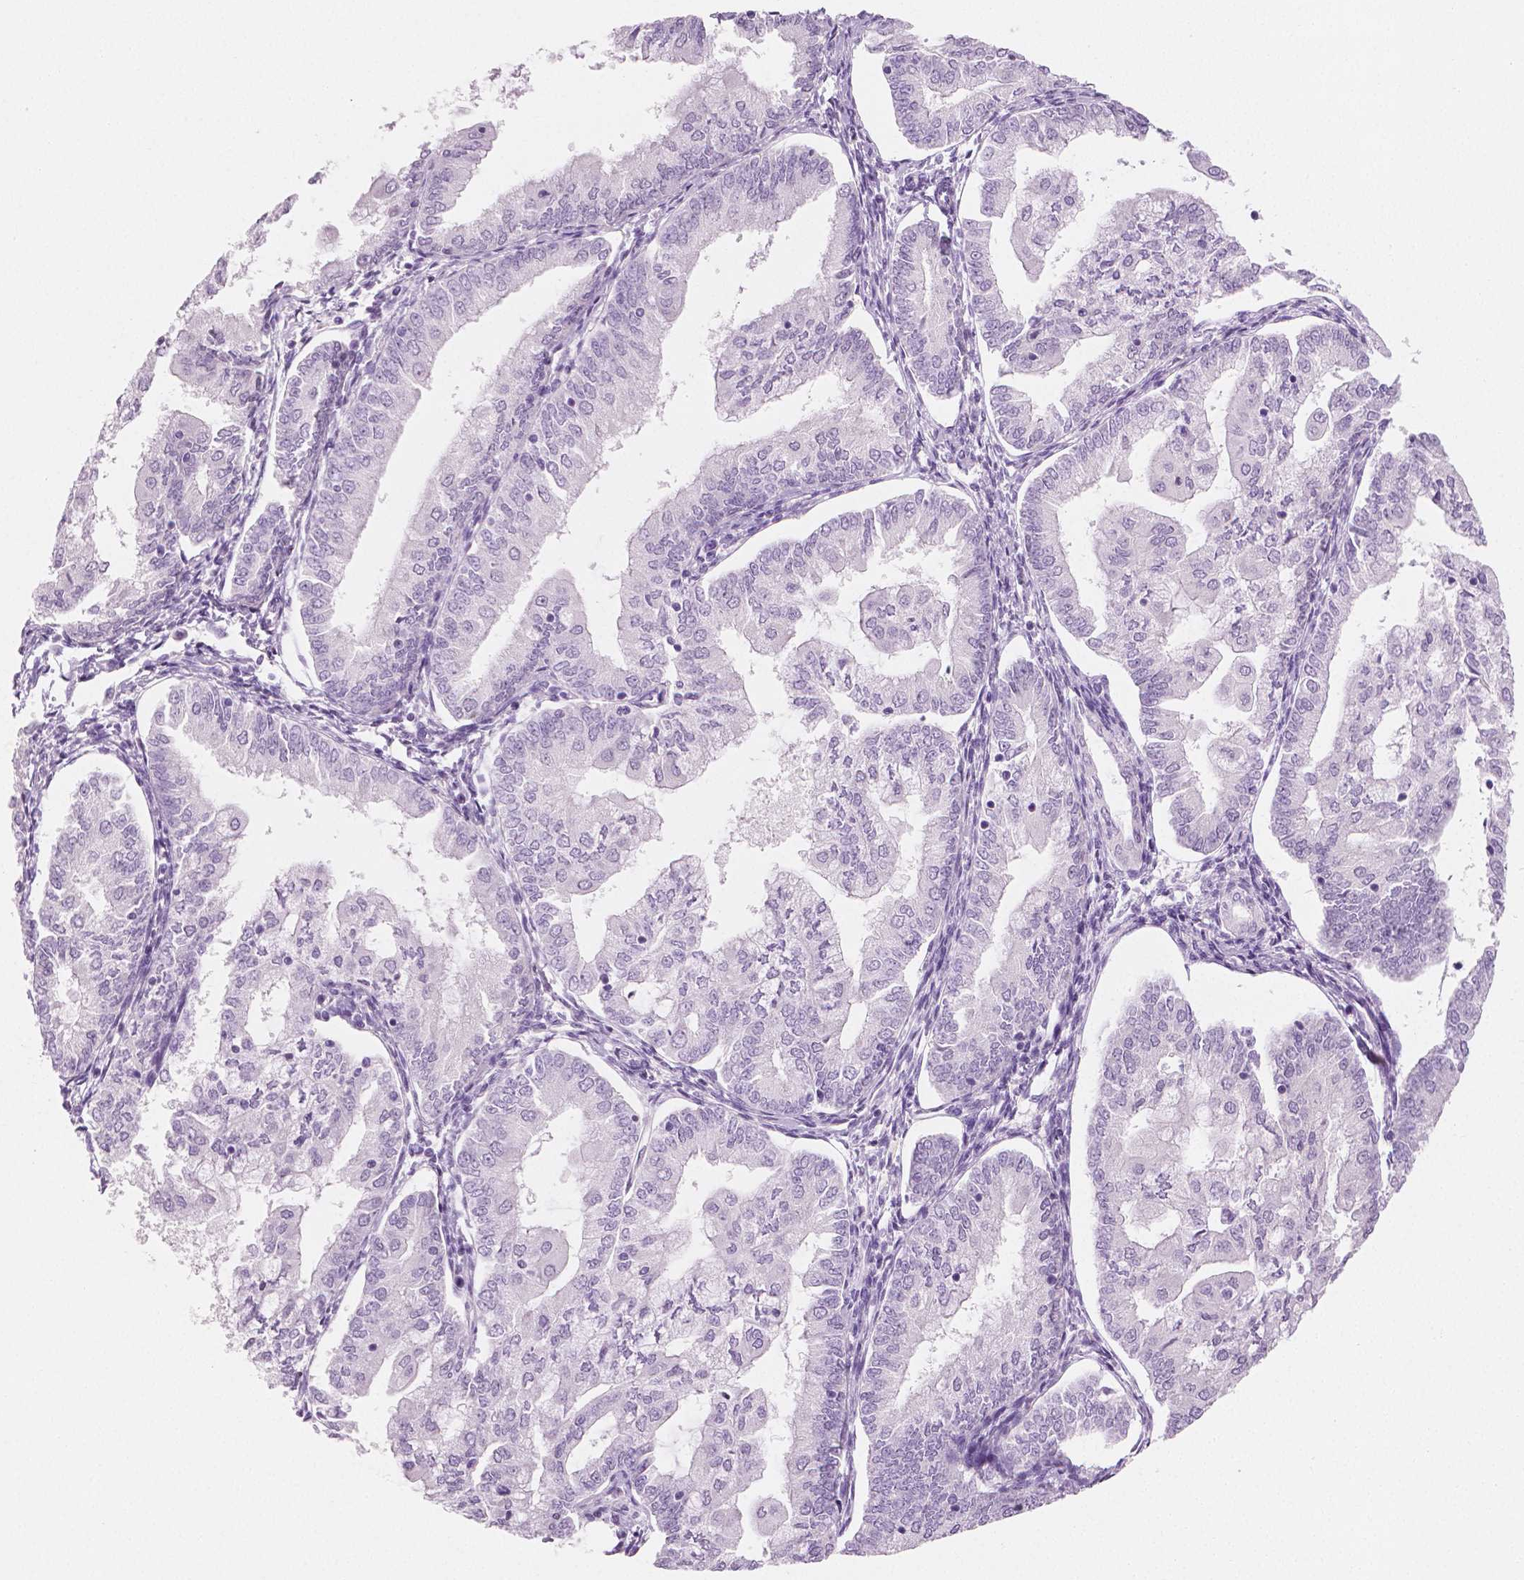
{"staining": {"intensity": "negative", "quantity": "none", "location": "none"}, "tissue": "endometrial cancer", "cell_type": "Tumor cells", "image_type": "cancer", "snomed": [{"axis": "morphology", "description": "Adenocarcinoma, NOS"}, {"axis": "topography", "description": "Endometrium"}], "caption": "High magnification brightfield microscopy of endometrial cancer stained with DAB (3,3'-diaminobenzidine) (brown) and counterstained with hematoxylin (blue): tumor cells show no significant expression. (DAB immunohistochemistry (IHC) visualized using brightfield microscopy, high magnification).", "gene": "PLIN4", "patient": {"sex": "female", "age": 55}}